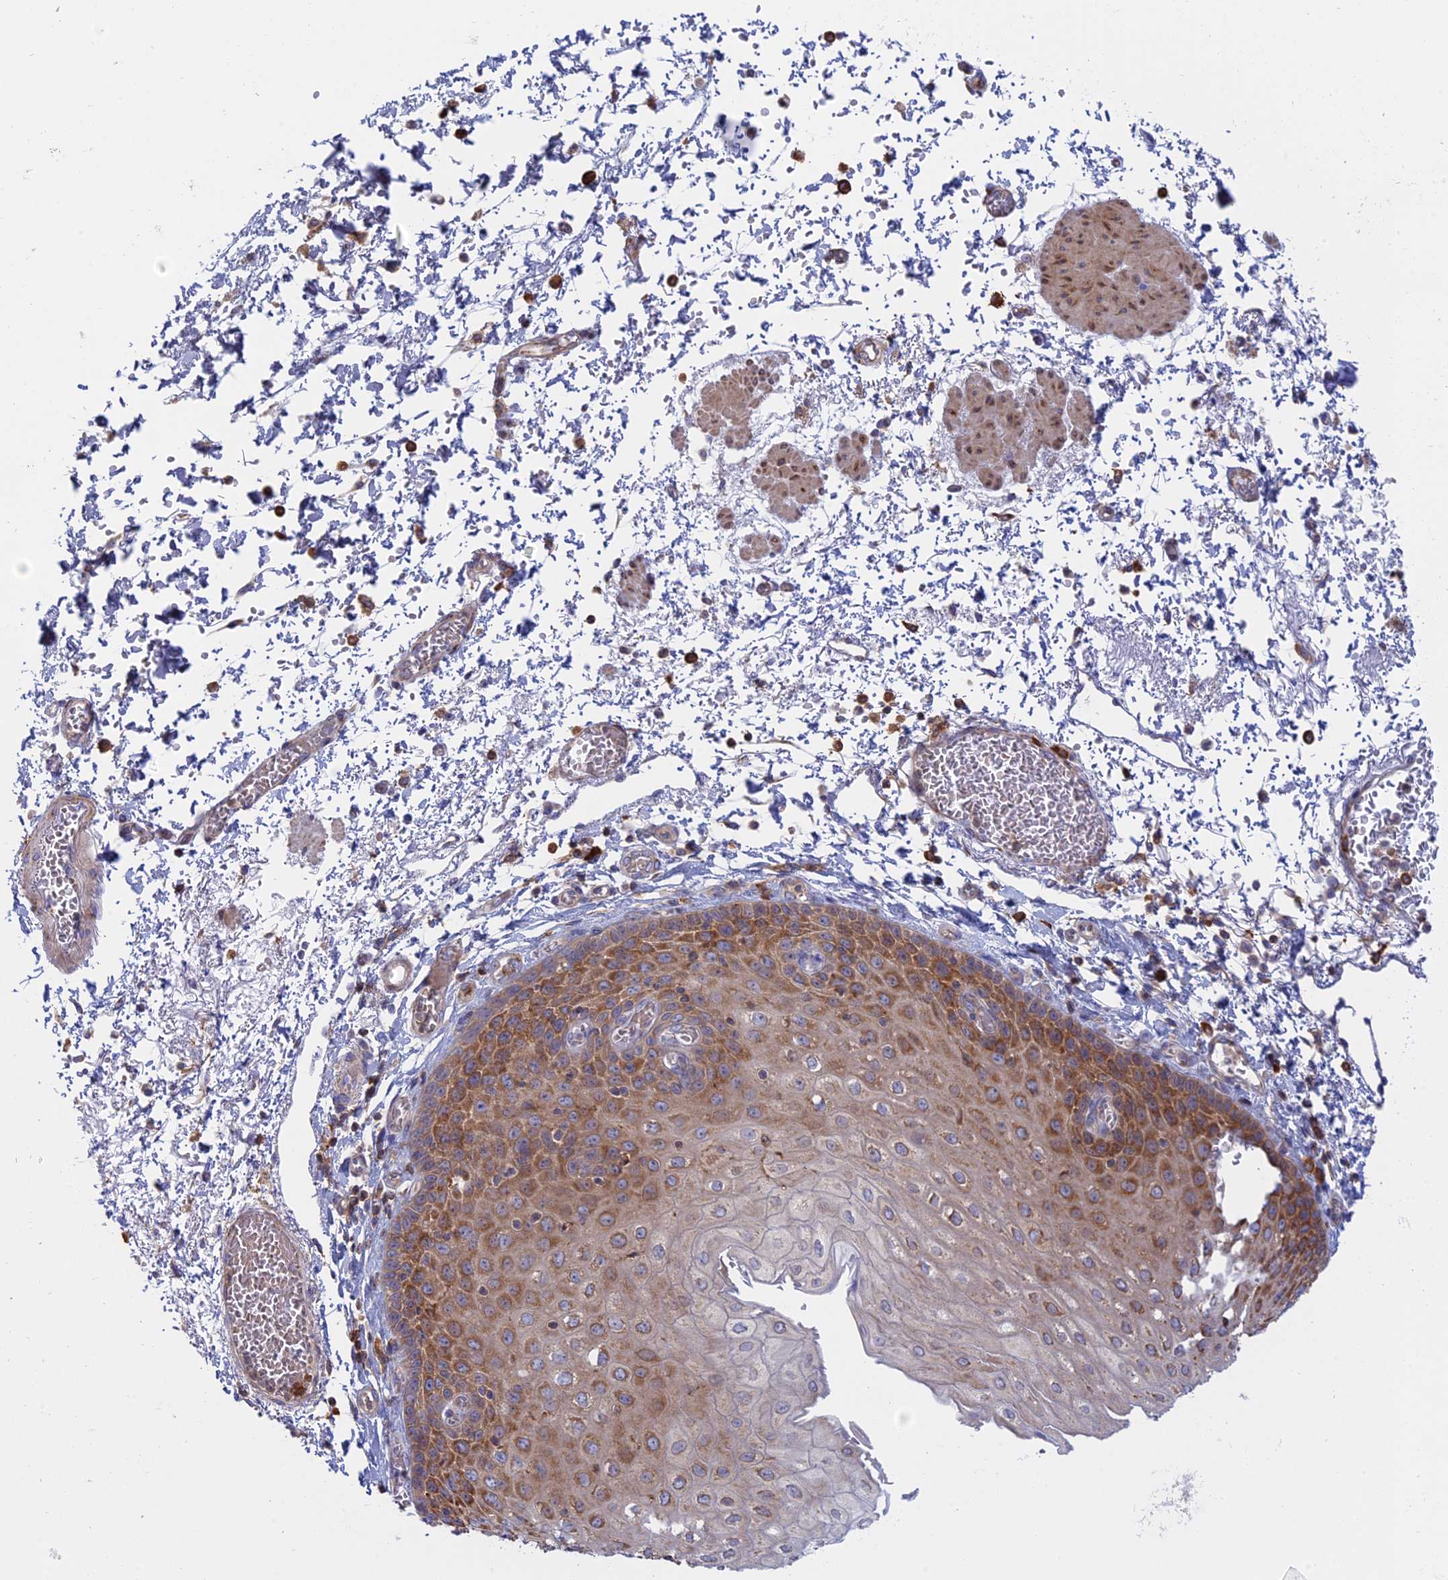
{"staining": {"intensity": "moderate", "quantity": "25%-75%", "location": "cytoplasmic/membranous"}, "tissue": "esophagus", "cell_type": "Squamous epithelial cells", "image_type": "normal", "snomed": [{"axis": "morphology", "description": "Normal tissue, NOS"}, {"axis": "topography", "description": "Esophagus"}], "caption": "Esophagus stained for a protein (brown) shows moderate cytoplasmic/membranous positive positivity in about 25%-75% of squamous epithelial cells.", "gene": "GMIP", "patient": {"sex": "male", "age": 81}}